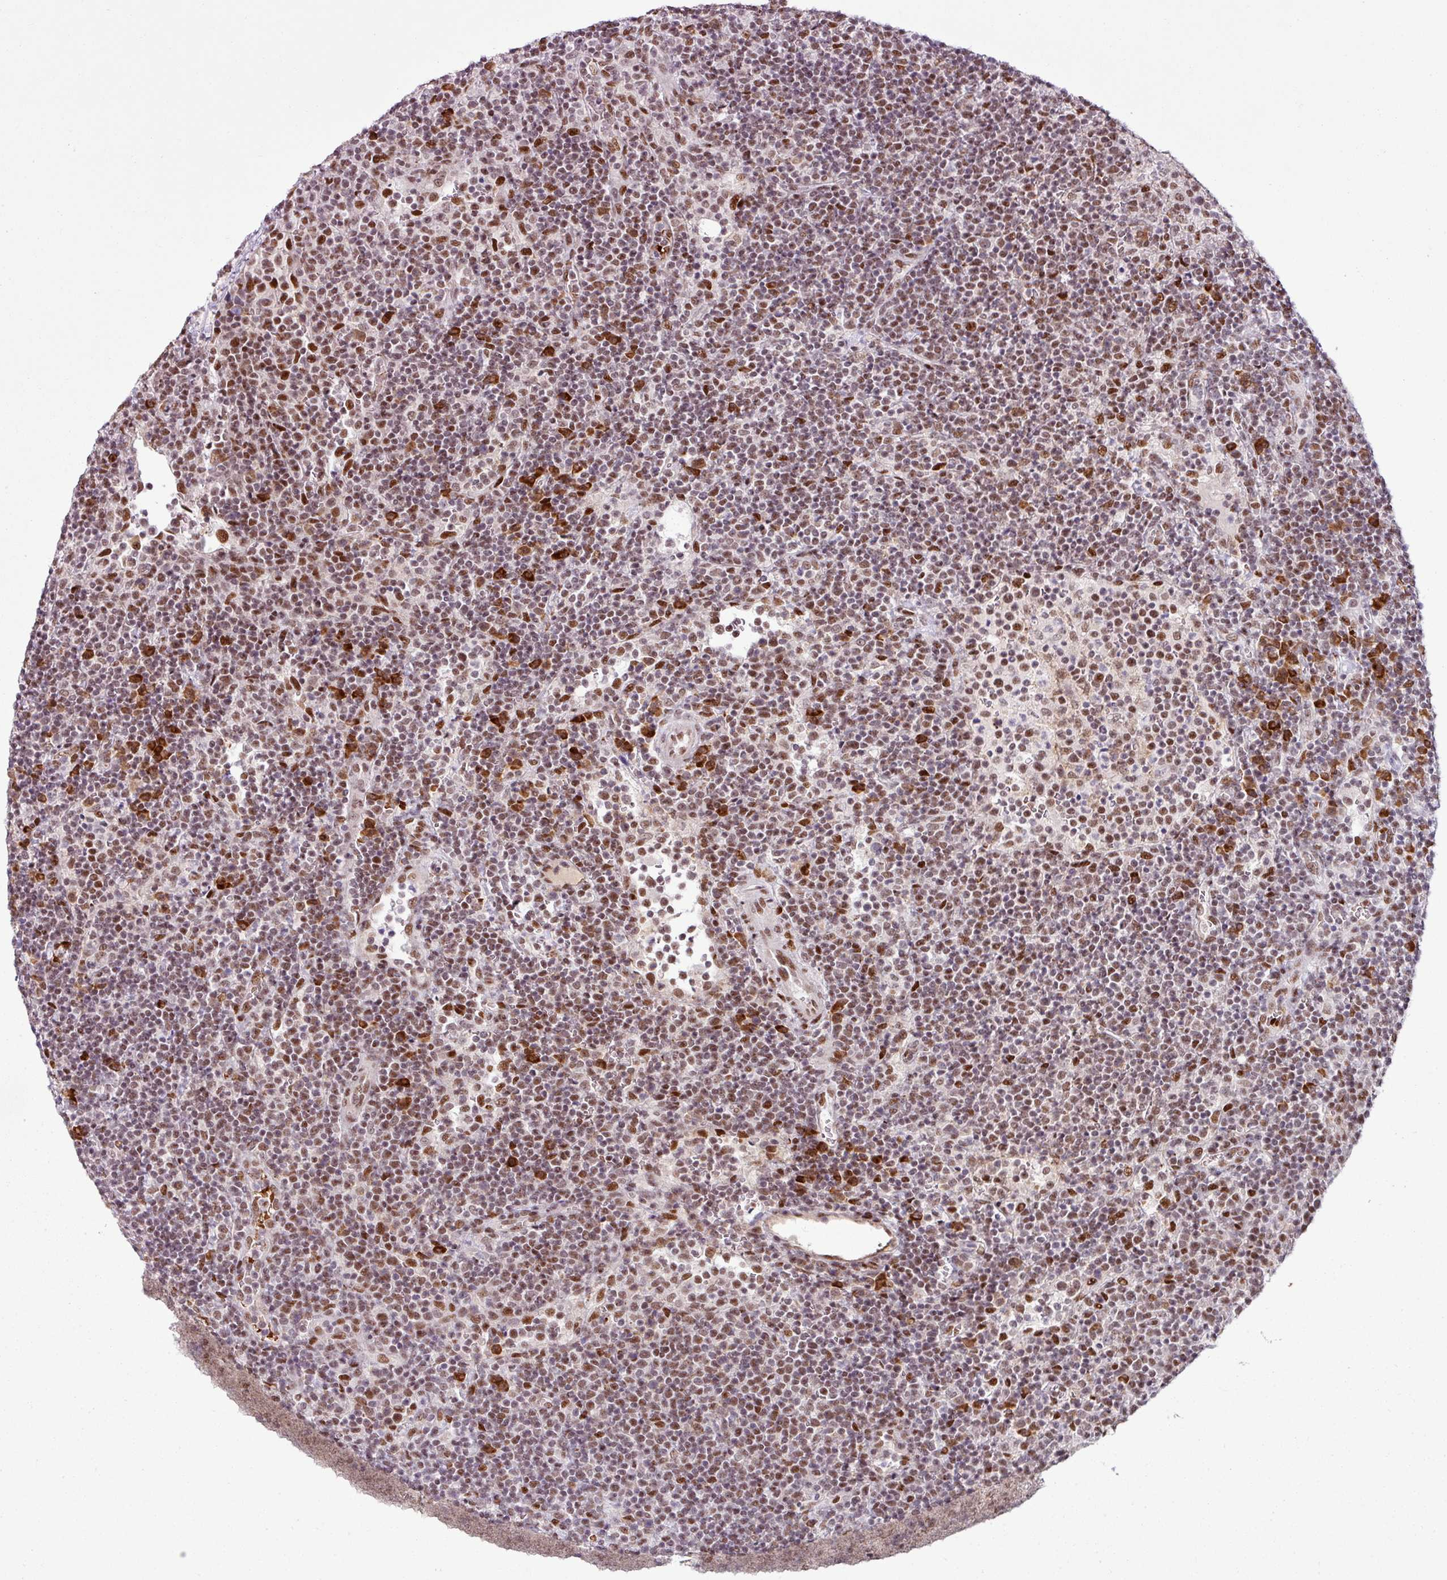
{"staining": {"intensity": "moderate", "quantity": ">75%", "location": "nuclear"}, "tissue": "lymphoma", "cell_type": "Tumor cells", "image_type": "cancer", "snomed": [{"axis": "morphology", "description": "Malignant lymphoma, non-Hodgkin's type, High grade"}, {"axis": "topography", "description": "Lymph node"}], "caption": "Protein analysis of lymphoma tissue demonstrates moderate nuclear expression in about >75% of tumor cells.", "gene": "PRDM5", "patient": {"sex": "male", "age": 61}}